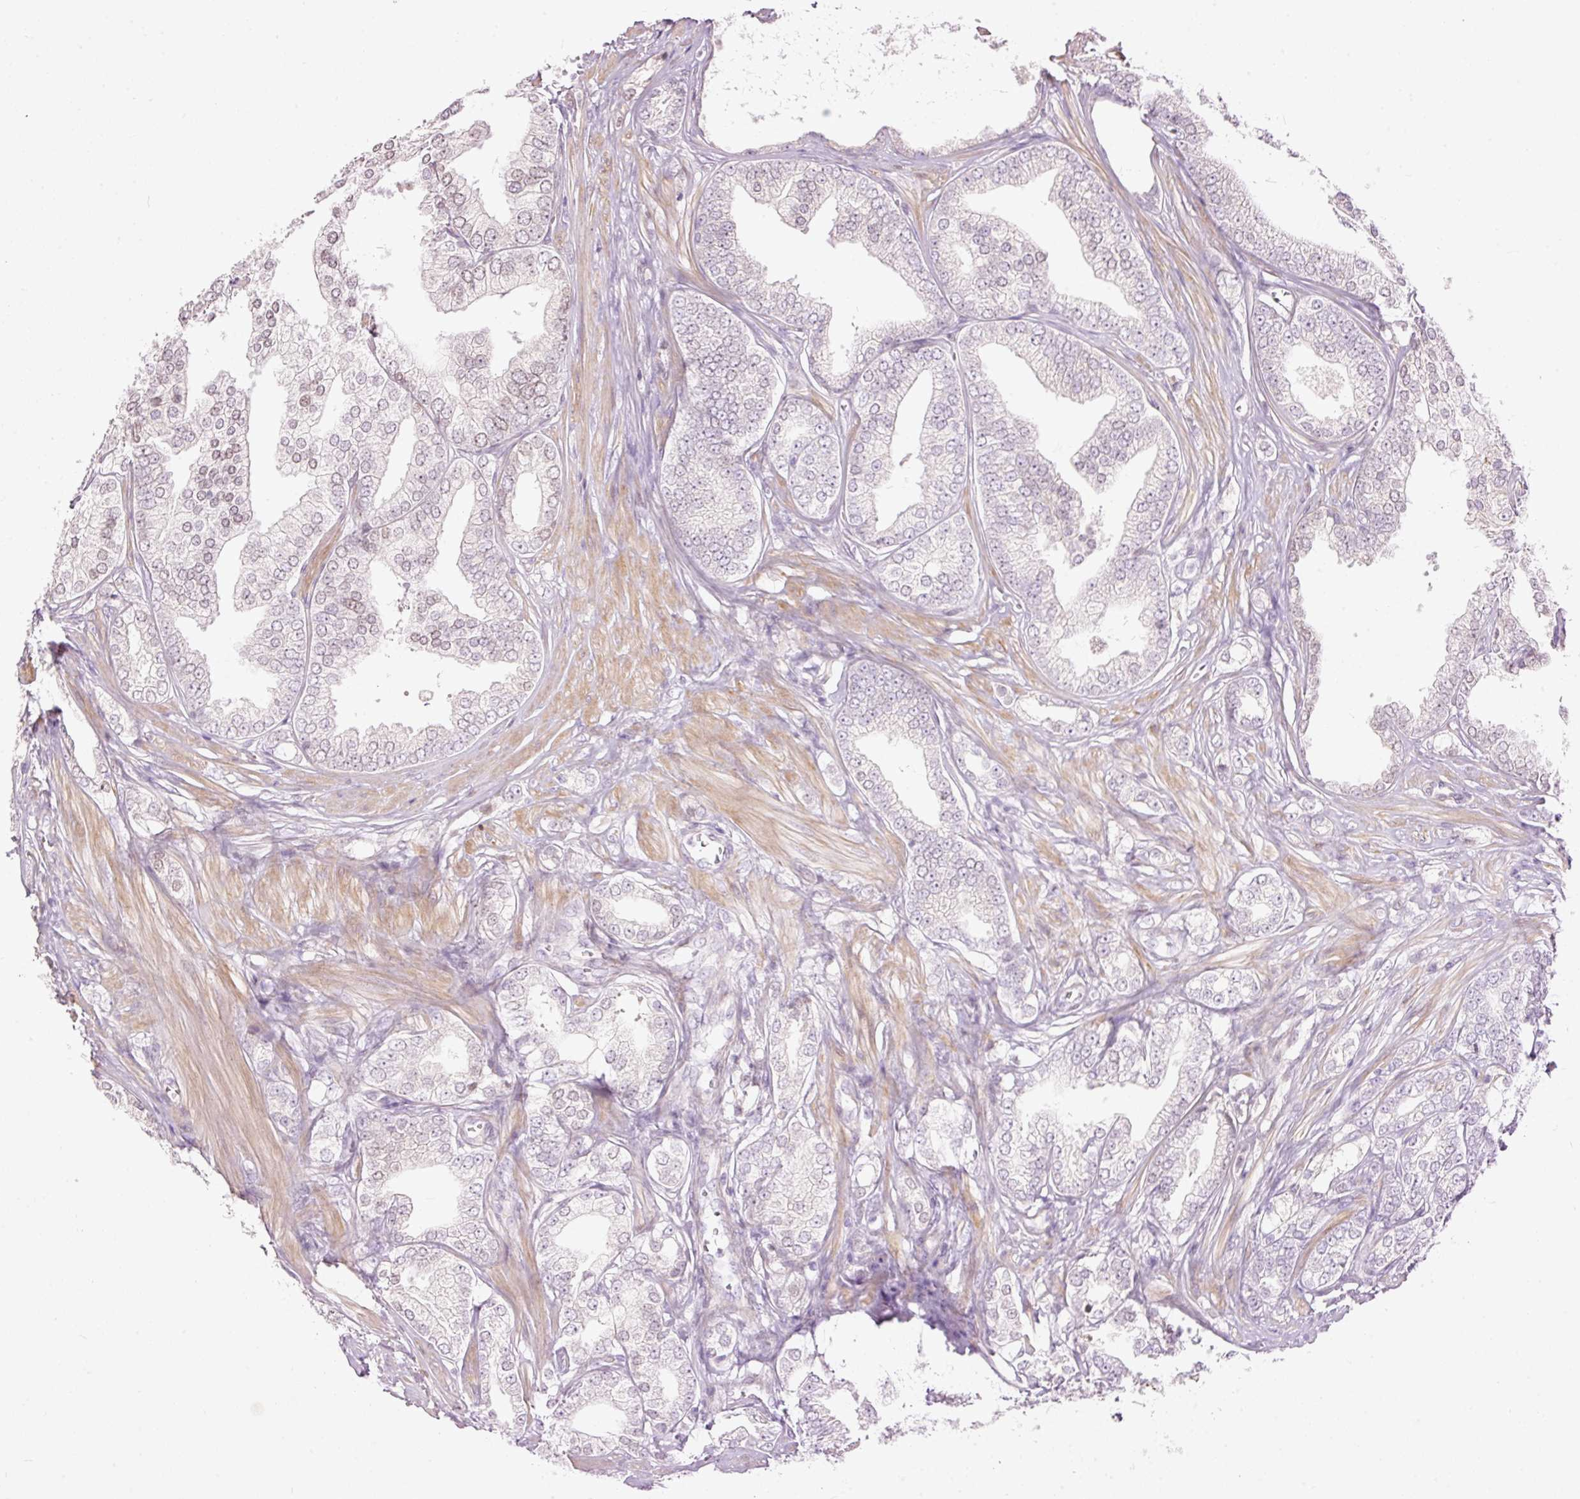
{"staining": {"intensity": "weak", "quantity": "<25%", "location": "nuclear"}, "tissue": "prostate cancer", "cell_type": "Tumor cells", "image_type": "cancer", "snomed": [{"axis": "morphology", "description": "Adenocarcinoma, High grade"}, {"axis": "topography", "description": "Prostate"}], "caption": "A high-resolution image shows IHC staining of prostate cancer, which demonstrates no significant staining in tumor cells.", "gene": "FCRL4", "patient": {"sex": "male", "age": 50}}